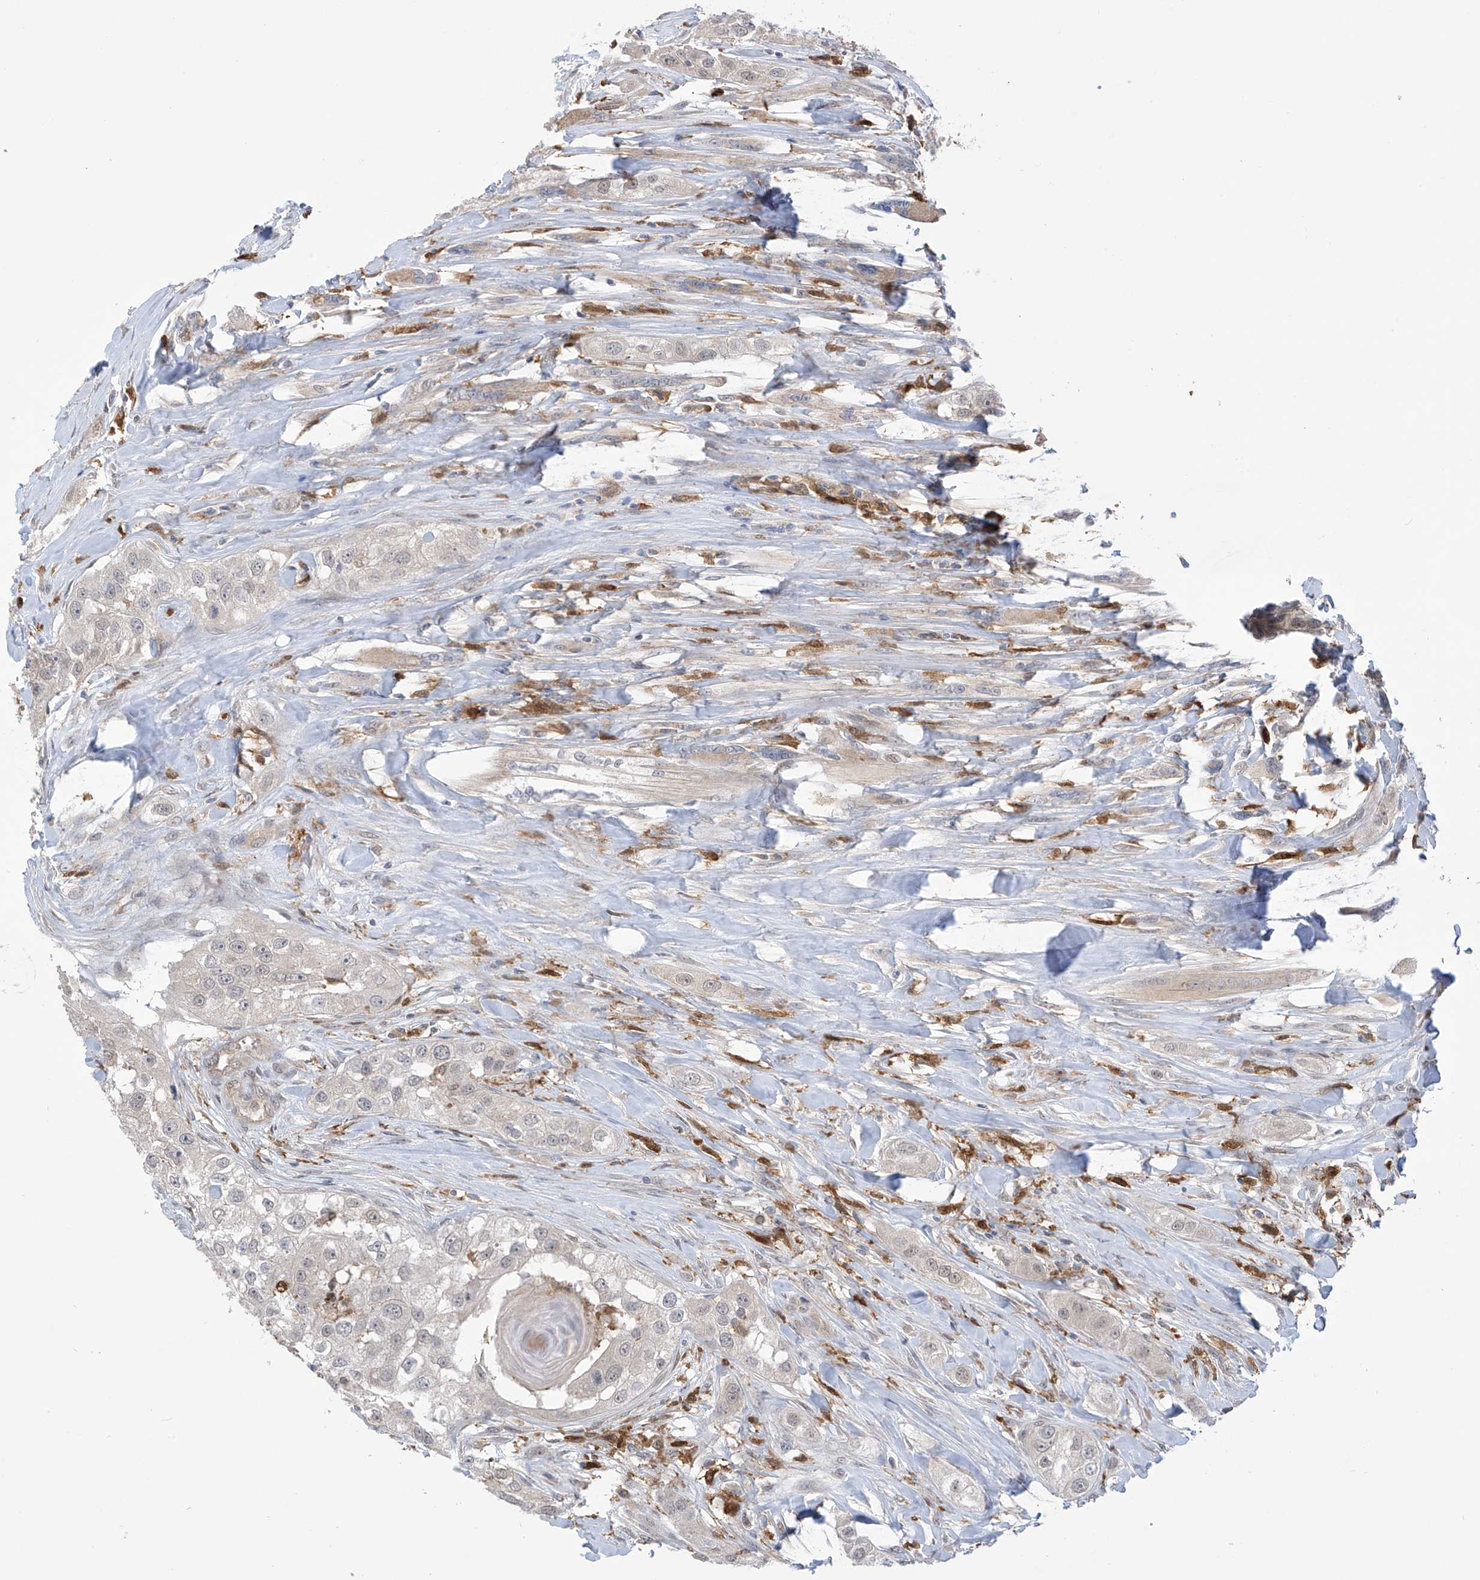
{"staining": {"intensity": "weak", "quantity": "<25%", "location": "nuclear"}, "tissue": "head and neck cancer", "cell_type": "Tumor cells", "image_type": "cancer", "snomed": [{"axis": "morphology", "description": "Normal tissue, NOS"}, {"axis": "morphology", "description": "Squamous cell carcinoma, NOS"}, {"axis": "topography", "description": "Skeletal muscle"}, {"axis": "topography", "description": "Head-Neck"}], "caption": "This is a photomicrograph of immunohistochemistry staining of head and neck cancer, which shows no staining in tumor cells.", "gene": "IDH1", "patient": {"sex": "male", "age": 51}}